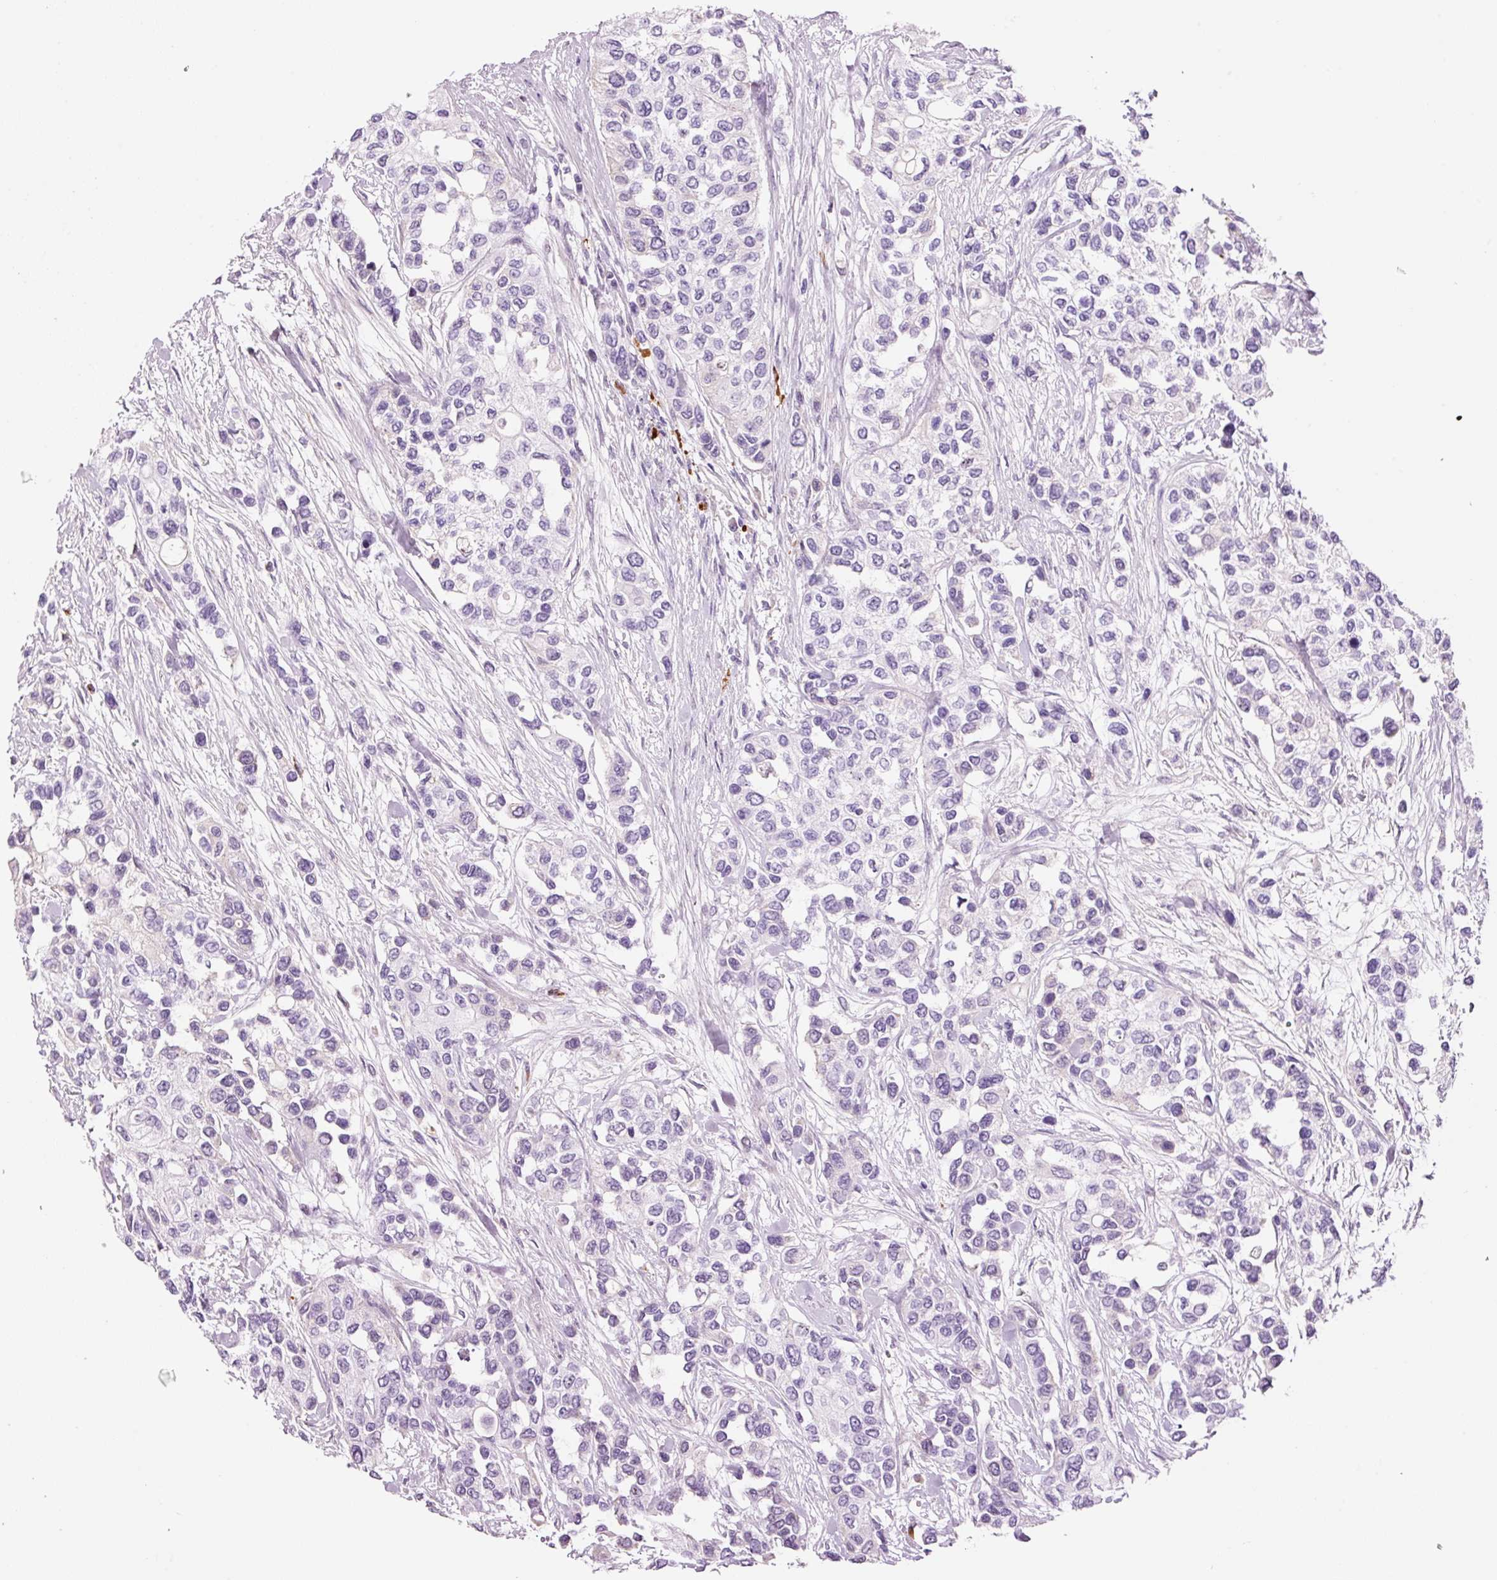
{"staining": {"intensity": "negative", "quantity": "none", "location": "none"}, "tissue": "urothelial cancer", "cell_type": "Tumor cells", "image_type": "cancer", "snomed": [{"axis": "morphology", "description": "Normal tissue, NOS"}, {"axis": "morphology", "description": "Urothelial carcinoma, High grade"}, {"axis": "topography", "description": "Vascular tissue"}, {"axis": "topography", "description": "Urinary bladder"}], "caption": "Tumor cells are negative for brown protein staining in urothelial cancer.", "gene": "KLF1", "patient": {"sex": "female", "age": 56}}